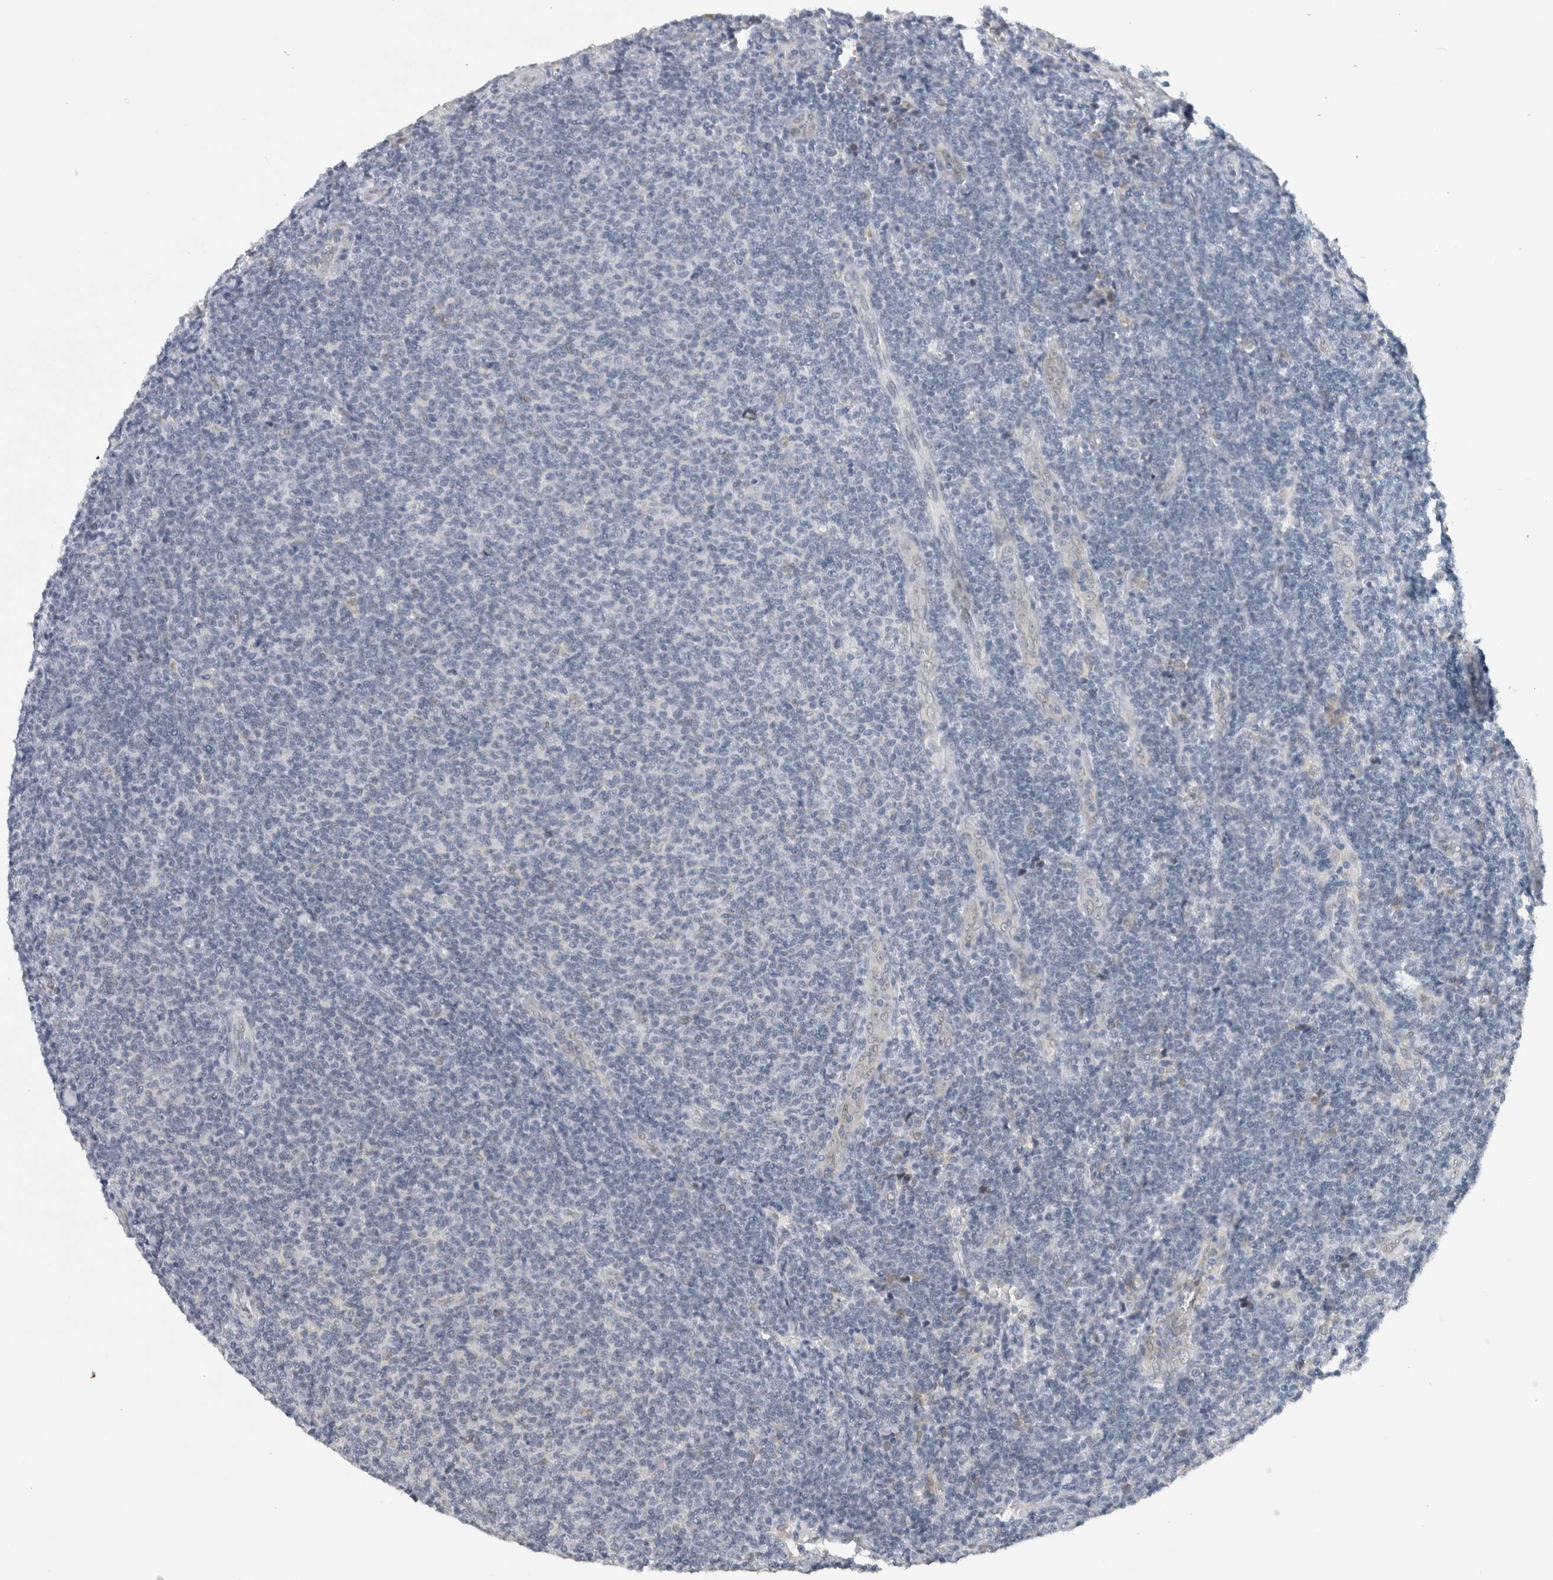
{"staining": {"intensity": "negative", "quantity": "none", "location": "none"}, "tissue": "lymphoma", "cell_type": "Tumor cells", "image_type": "cancer", "snomed": [{"axis": "morphology", "description": "Malignant lymphoma, non-Hodgkin's type, Low grade"}, {"axis": "topography", "description": "Lymph node"}], "caption": "IHC micrograph of neoplastic tissue: lymphoma stained with DAB (3,3'-diaminobenzidine) shows no significant protein positivity in tumor cells. The staining is performed using DAB (3,3'-diaminobenzidine) brown chromogen with nuclei counter-stained in using hematoxylin.", "gene": "PRXL2A", "patient": {"sex": "male", "age": 66}}